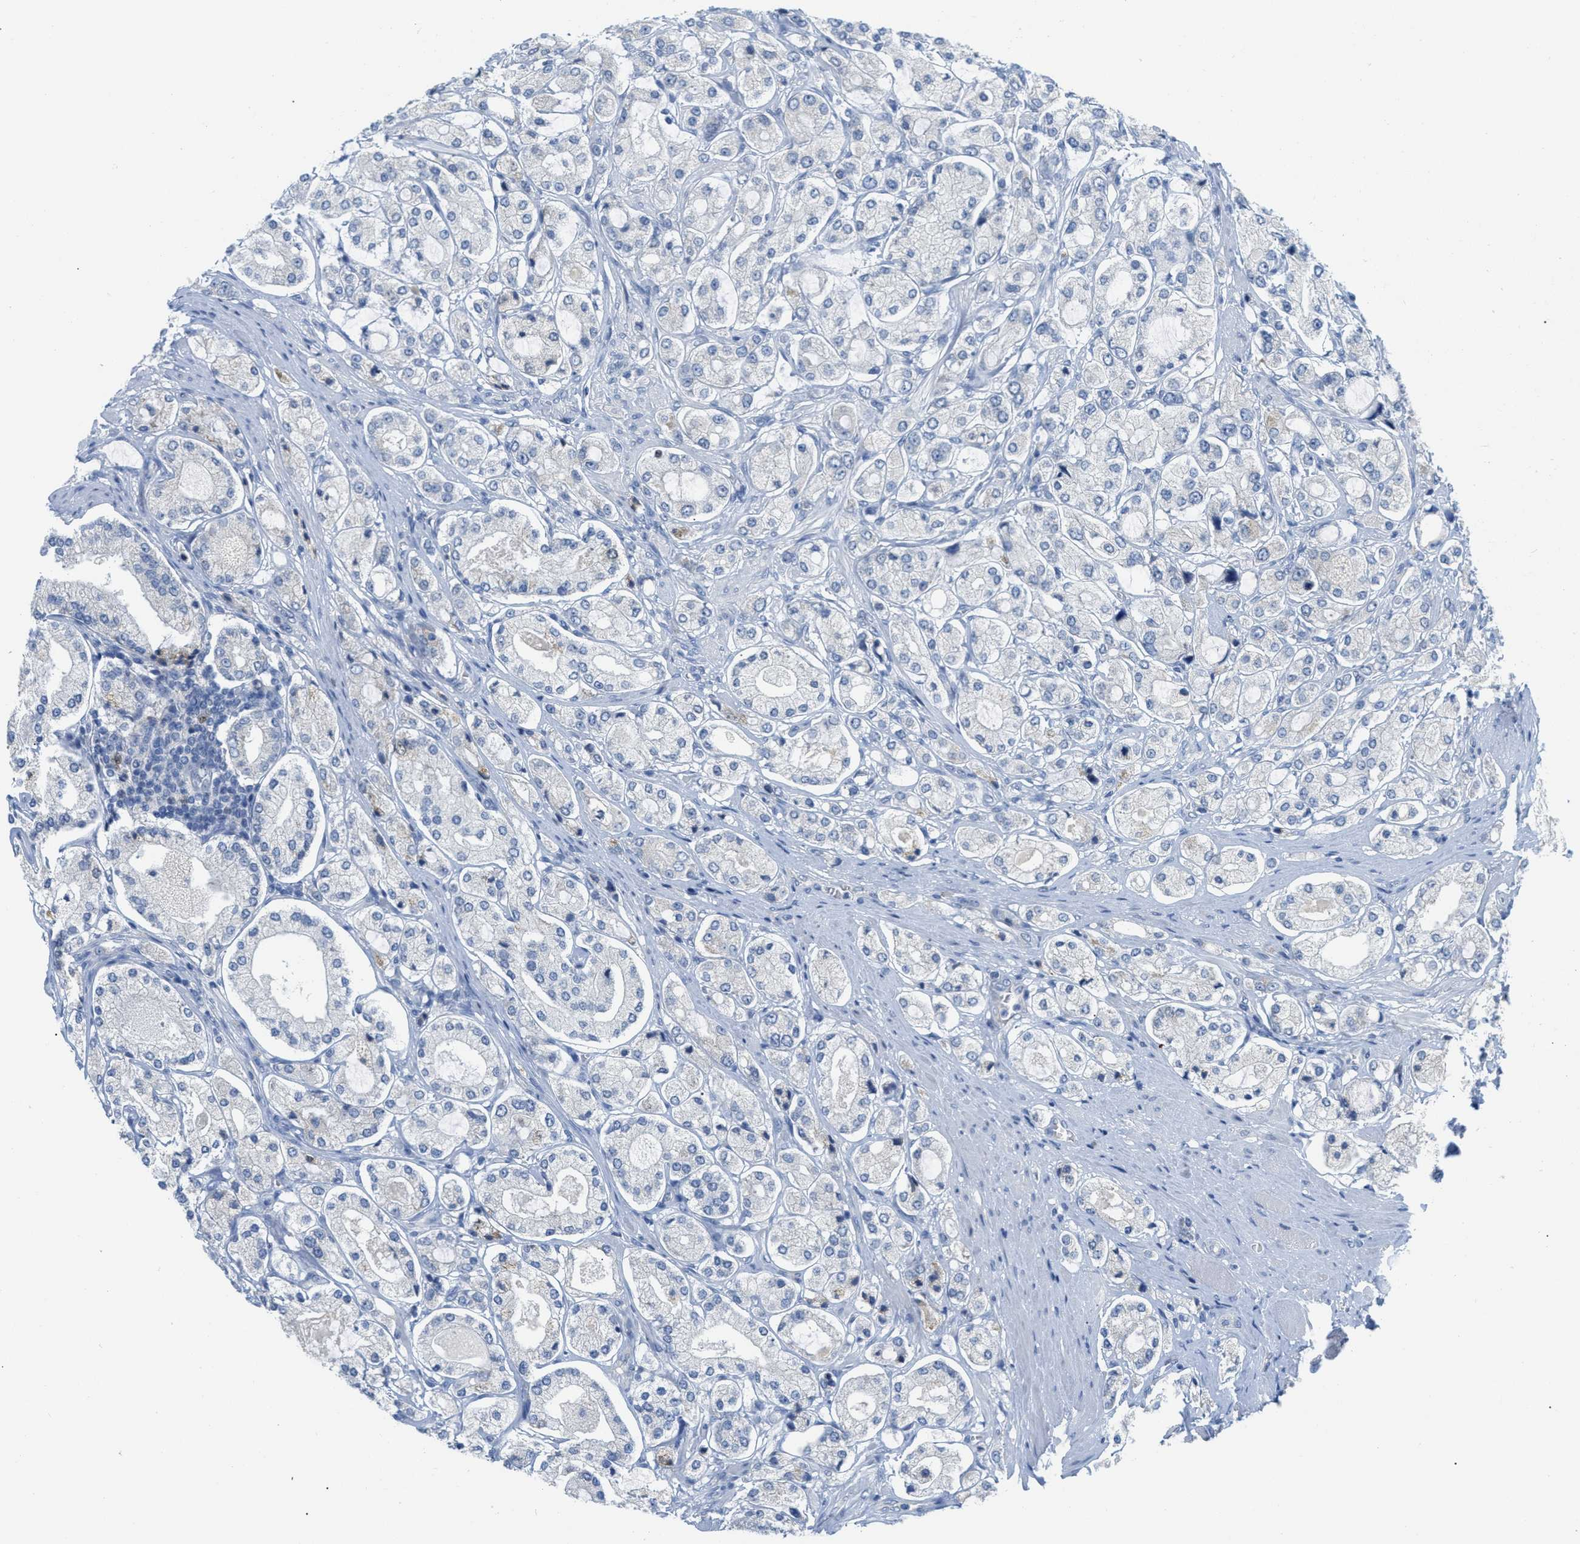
{"staining": {"intensity": "negative", "quantity": "none", "location": "none"}, "tissue": "prostate cancer", "cell_type": "Tumor cells", "image_type": "cancer", "snomed": [{"axis": "morphology", "description": "Adenocarcinoma, High grade"}, {"axis": "topography", "description": "Prostate"}], "caption": "Human prostate adenocarcinoma (high-grade) stained for a protein using immunohistochemistry displays no positivity in tumor cells.", "gene": "ORC6", "patient": {"sex": "male", "age": 65}}